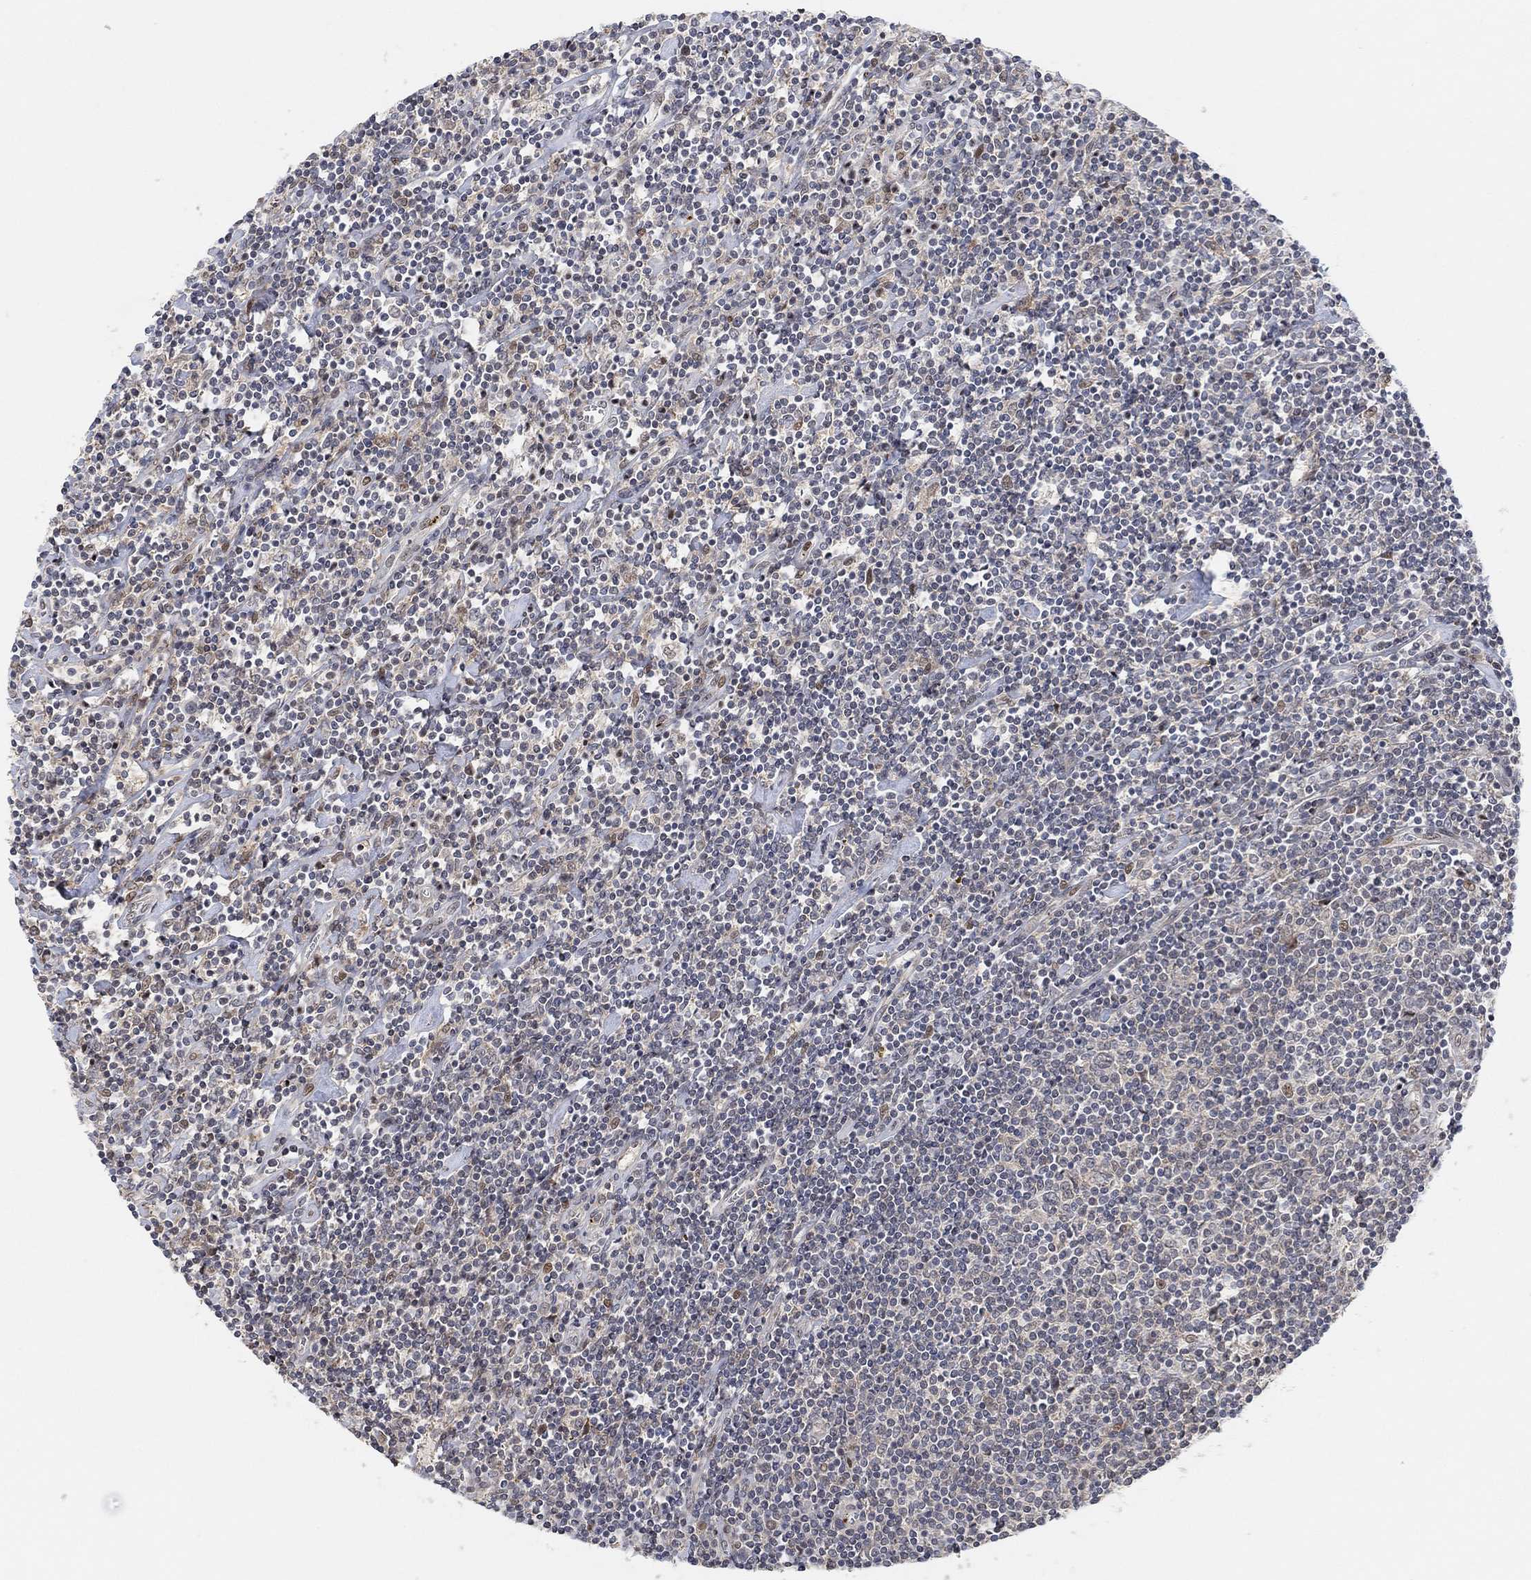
{"staining": {"intensity": "negative", "quantity": "none", "location": "none"}, "tissue": "lymphoma", "cell_type": "Tumor cells", "image_type": "cancer", "snomed": [{"axis": "morphology", "description": "Hodgkin's disease, NOS"}, {"axis": "topography", "description": "Lymph node"}], "caption": "IHC micrograph of neoplastic tissue: human lymphoma stained with DAB demonstrates no significant protein expression in tumor cells. Brightfield microscopy of immunohistochemistry stained with DAB (3,3'-diaminobenzidine) (brown) and hematoxylin (blue), captured at high magnification.", "gene": "PWWP2B", "patient": {"sex": "male", "age": 40}}